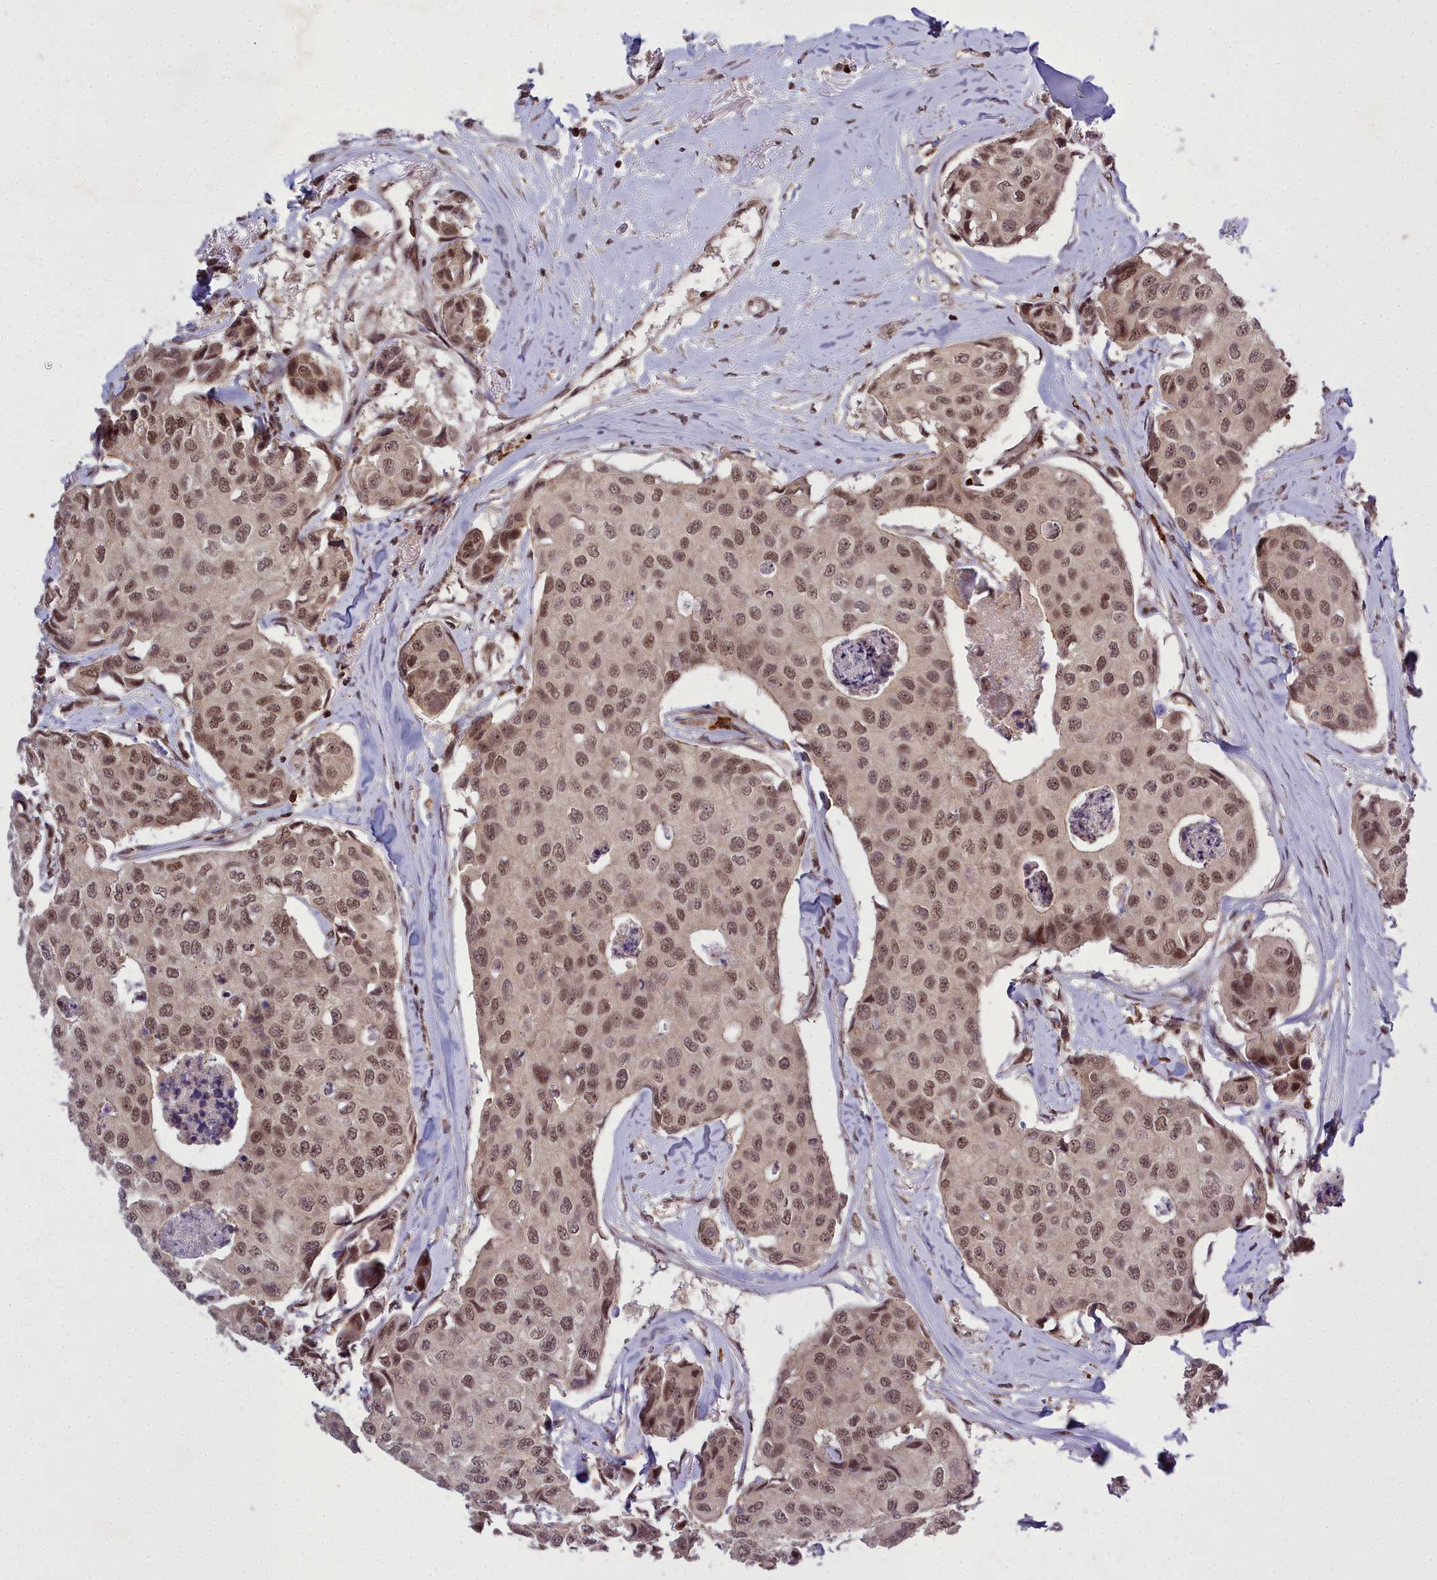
{"staining": {"intensity": "moderate", "quantity": ">75%", "location": "nuclear"}, "tissue": "breast cancer", "cell_type": "Tumor cells", "image_type": "cancer", "snomed": [{"axis": "morphology", "description": "Duct carcinoma"}, {"axis": "topography", "description": "Breast"}], "caption": "IHC photomicrograph of human breast infiltrating ductal carcinoma stained for a protein (brown), which exhibits medium levels of moderate nuclear staining in approximately >75% of tumor cells.", "gene": "GMEB1", "patient": {"sex": "female", "age": 80}}